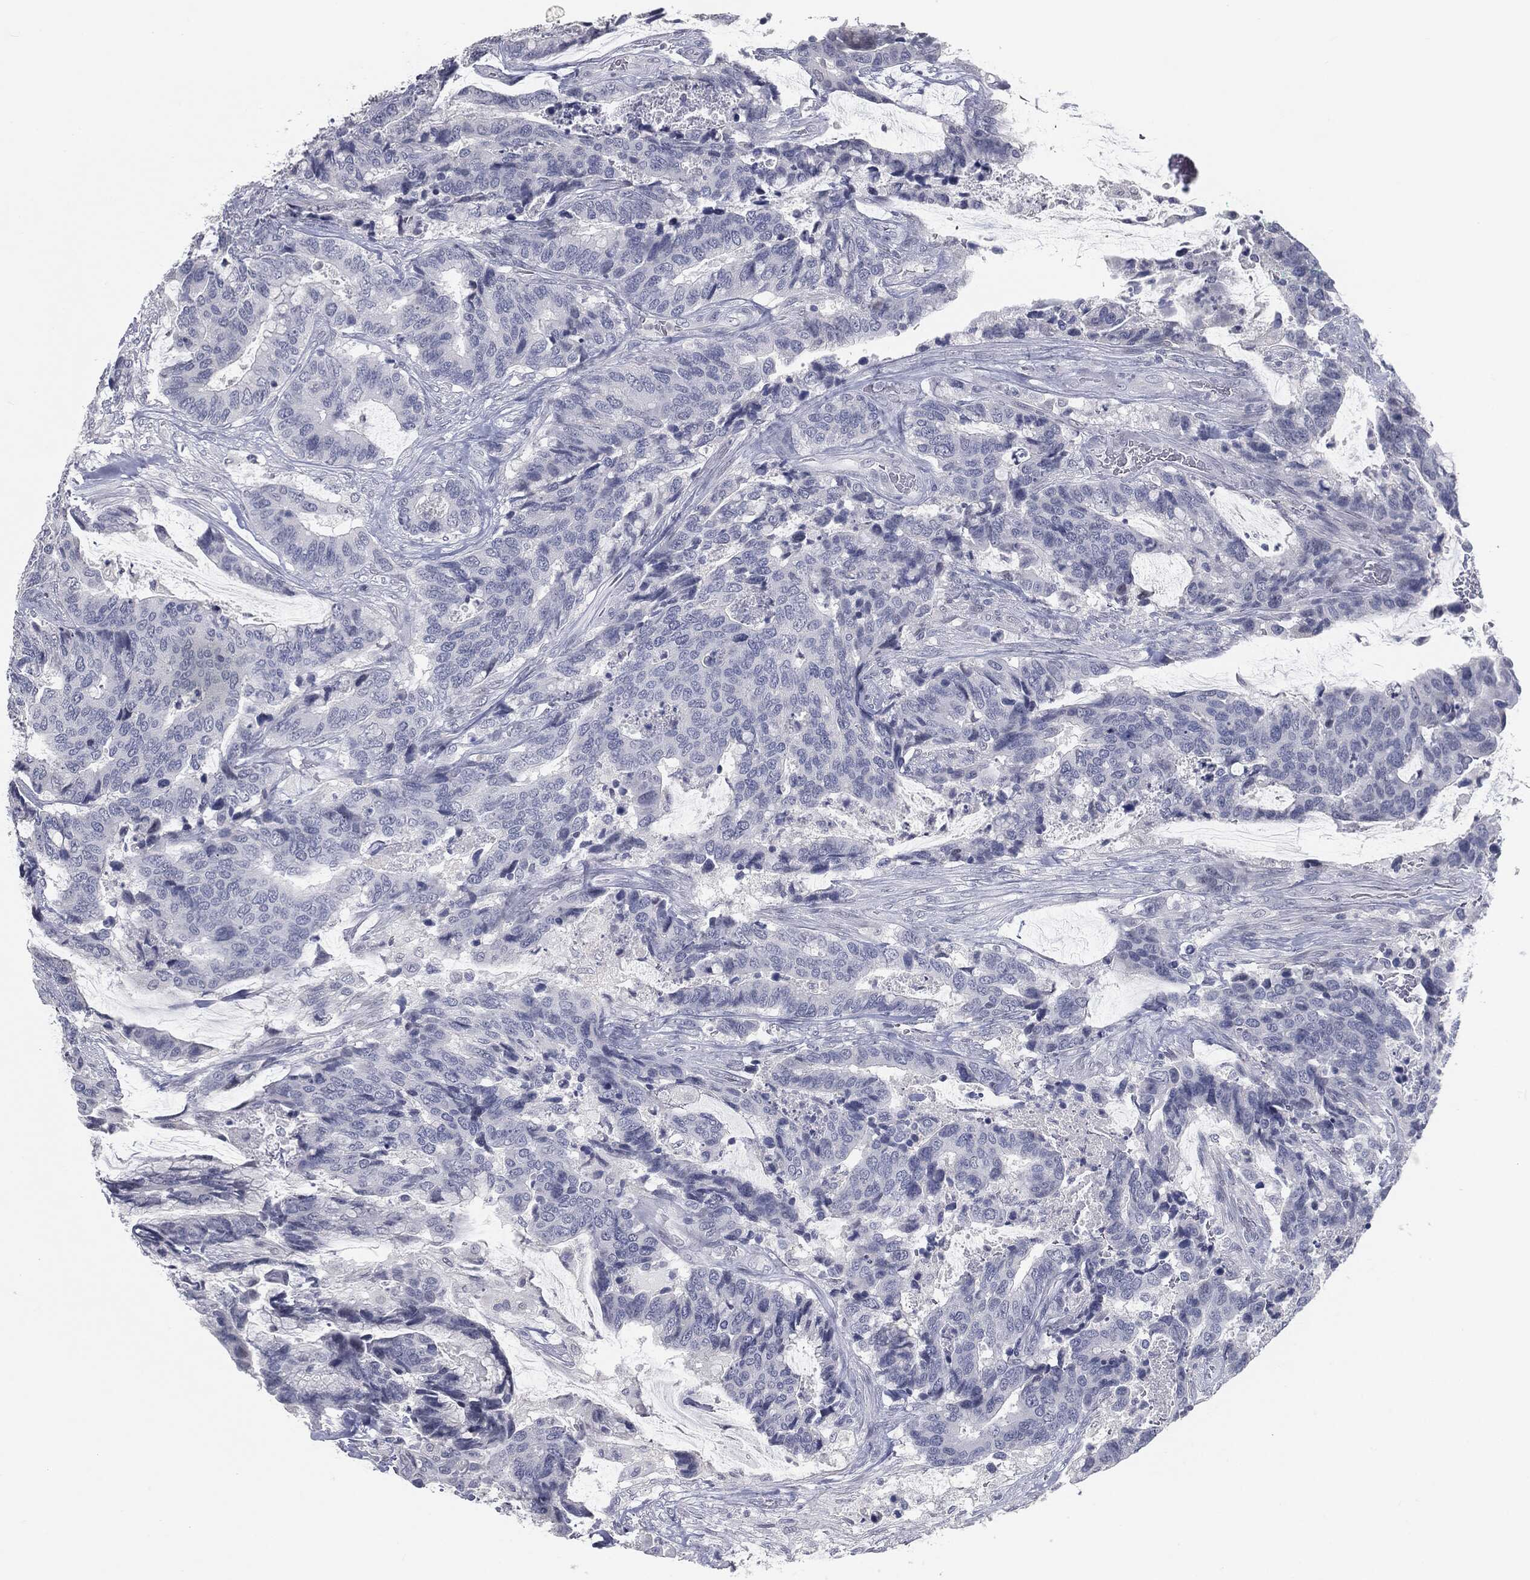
{"staining": {"intensity": "negative", "quantity": "none", "location": "none"}, "tissue": "colorectal cancer", "cell_type": "Tumor cells", "image_type": "cancer", "snomed": [{"axis": "morphology", "description": "Adenocarcinoma, NOS"}, {"axis": "topography", "description": "Rectum"}], "caption": "Immunohistochemical staining of human colorectal cancer (adenocarcinoma) exhibits no significant expression in tumor cells. (DAB (3,3'-diaminobenzidine) IHC, high magnification).", "gene": "PRAME", "patient": {"sex": "female", "age": 59}}